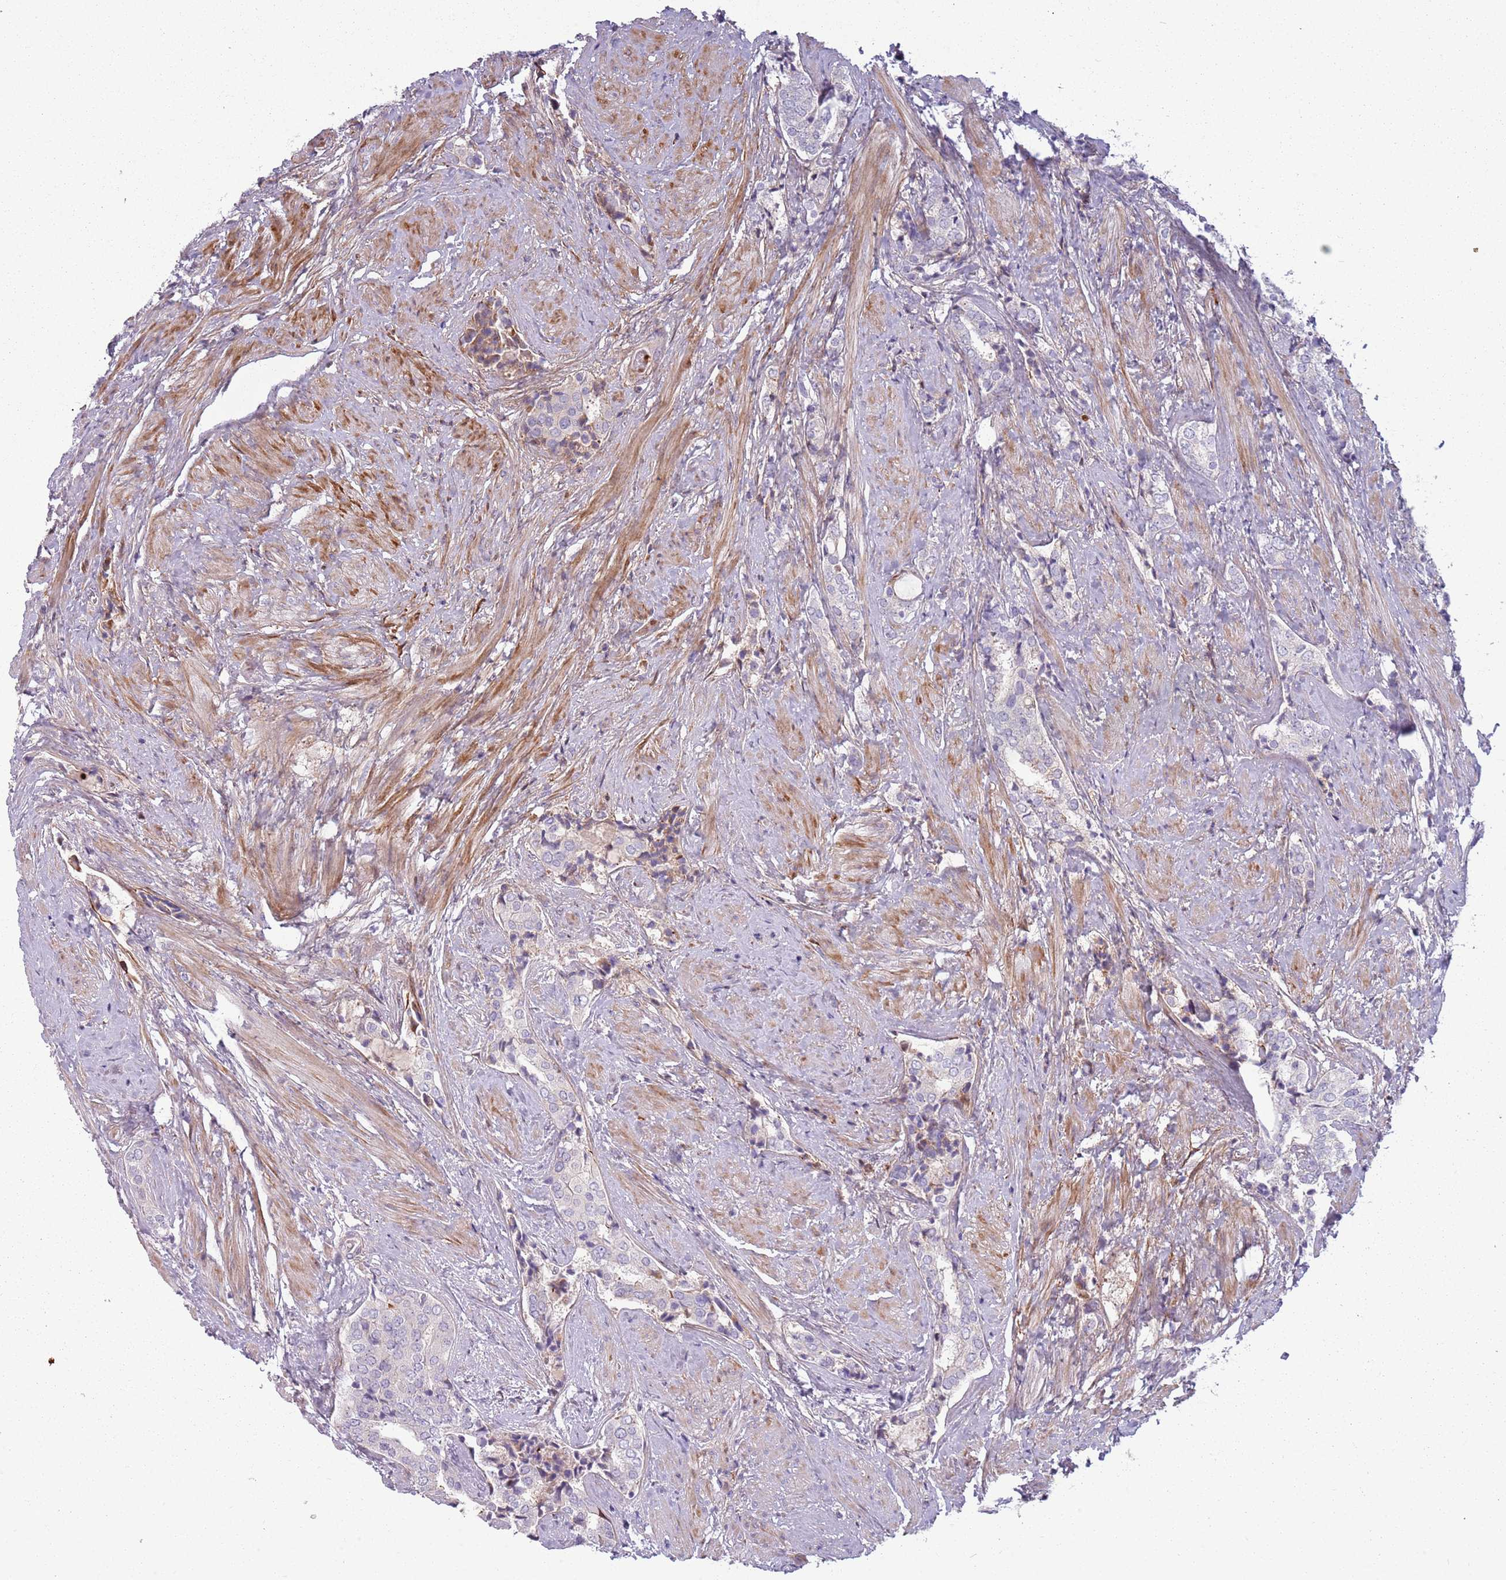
{"staining": {"intensity": "negative", "quantity": "none", "location": "none"}, "tissue": "prostate cancer", "cell_type": "Tumor cells", "image_type": "cancer", "snomed": [{"axis": "morphology", "description": "Adenocarcinoma, High grade"}, {"axis": "topography", "description": "Prostate"}], "caption": "Tumor cells show no significant positivity in high-grade adenocarcinoma (prostate).", "gene": "NADK", "patient": {"sex": "male", "age": 71}}